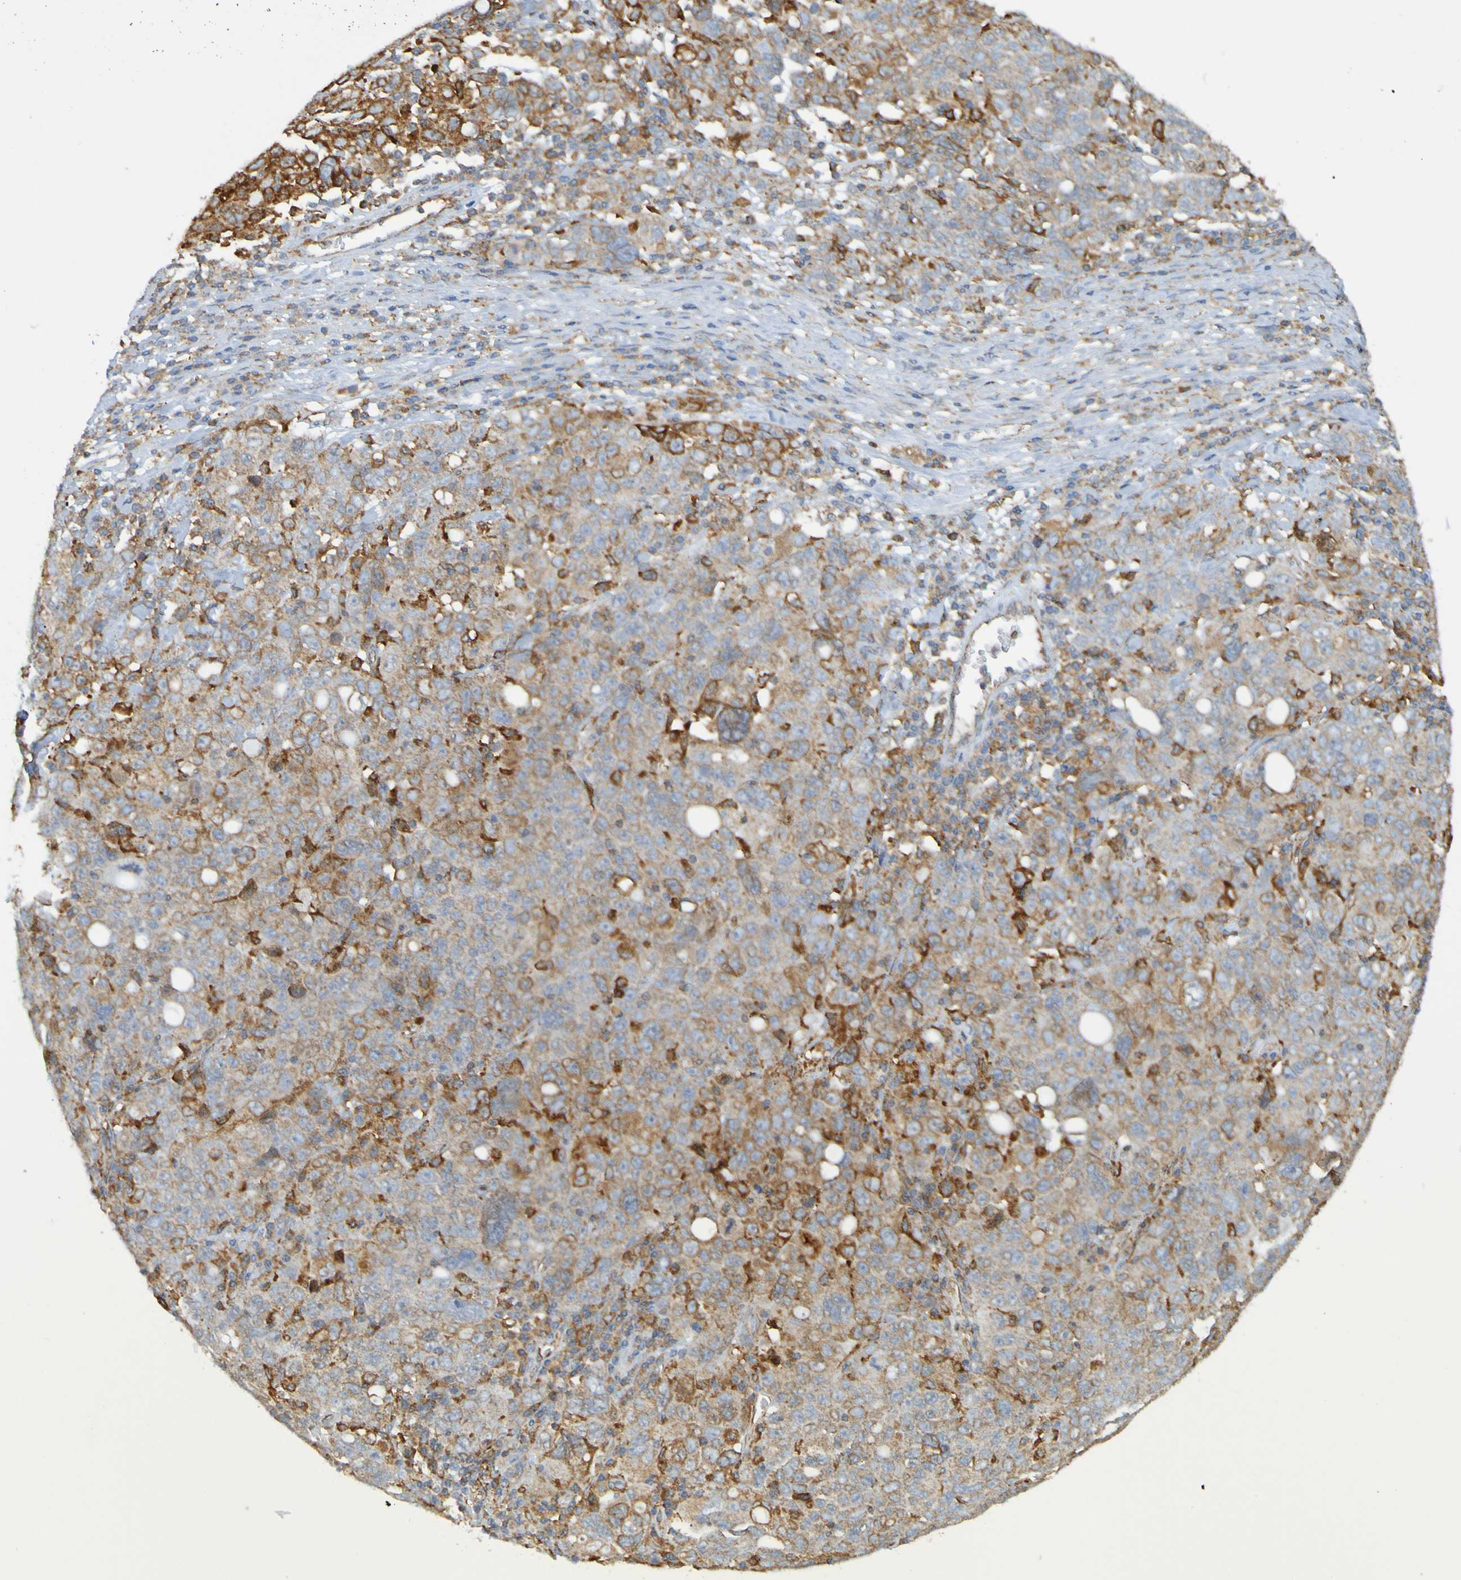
{"staining": {"intensity": "strong", "quantity": "<25%", "location": "cytoplasmic/membranous"}, "tissue": "ovarian cancer", "cell_type": "Tumor cells", "image_type": "cancer", "snomed": [{"axis": "morphology", "description": "Carcinoma, endometroid"}, {"axis": "topography", "description": "Ovary"}], "caption": "Immunohistochemical staining of human ovarian cancer shows medium levels of strong cytoplasmic/membranous protein expression in approximately <25% of tumor cells.", "gene": "PDIA3", "patient": {"sex": "female", "age": 62}}